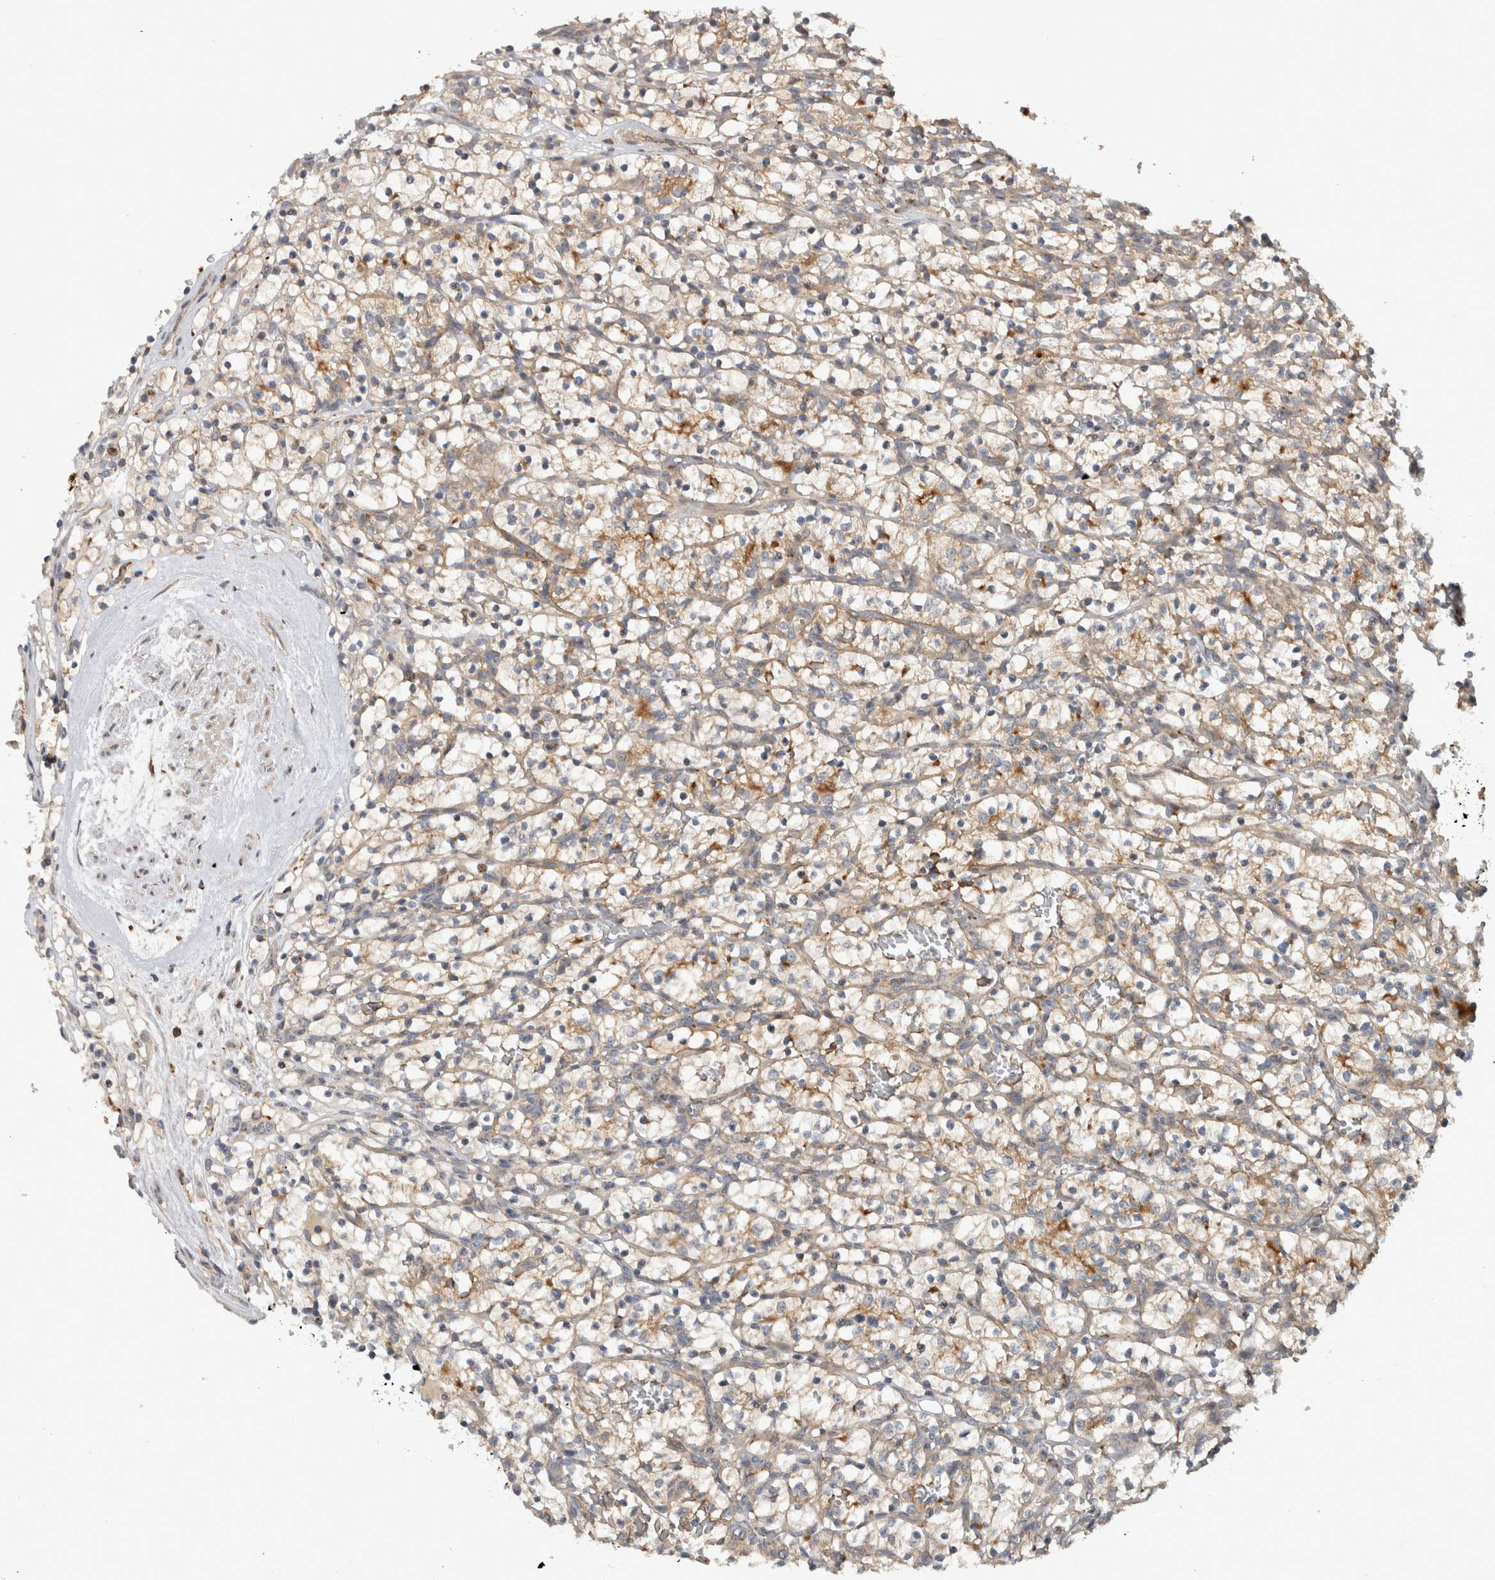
{"staining": {"intensity": "weak", "quantity": ">75%", "location": "cytoplasmic/membranous"}, "tissue": "renal cancer", "cell_type": "Tumor cells", "image_type": "cancer", "snomed": [{"axis": "morphology", "description": "Adenocarcinoma, NOS"}, {"axis": "topography", "description": "Kidney"}], "caption": "Immunohistochemistry (IHC) (DAB (3,3'-diaminobenzidine)) staining of renal cancer (adenocarcinoma) demonstrates weak cytoplasmic/membranous protein expression in approximately >75% of tumor cells.", "gene": "ADGRL3", "patient": {"sex": "female", "age": 57}}